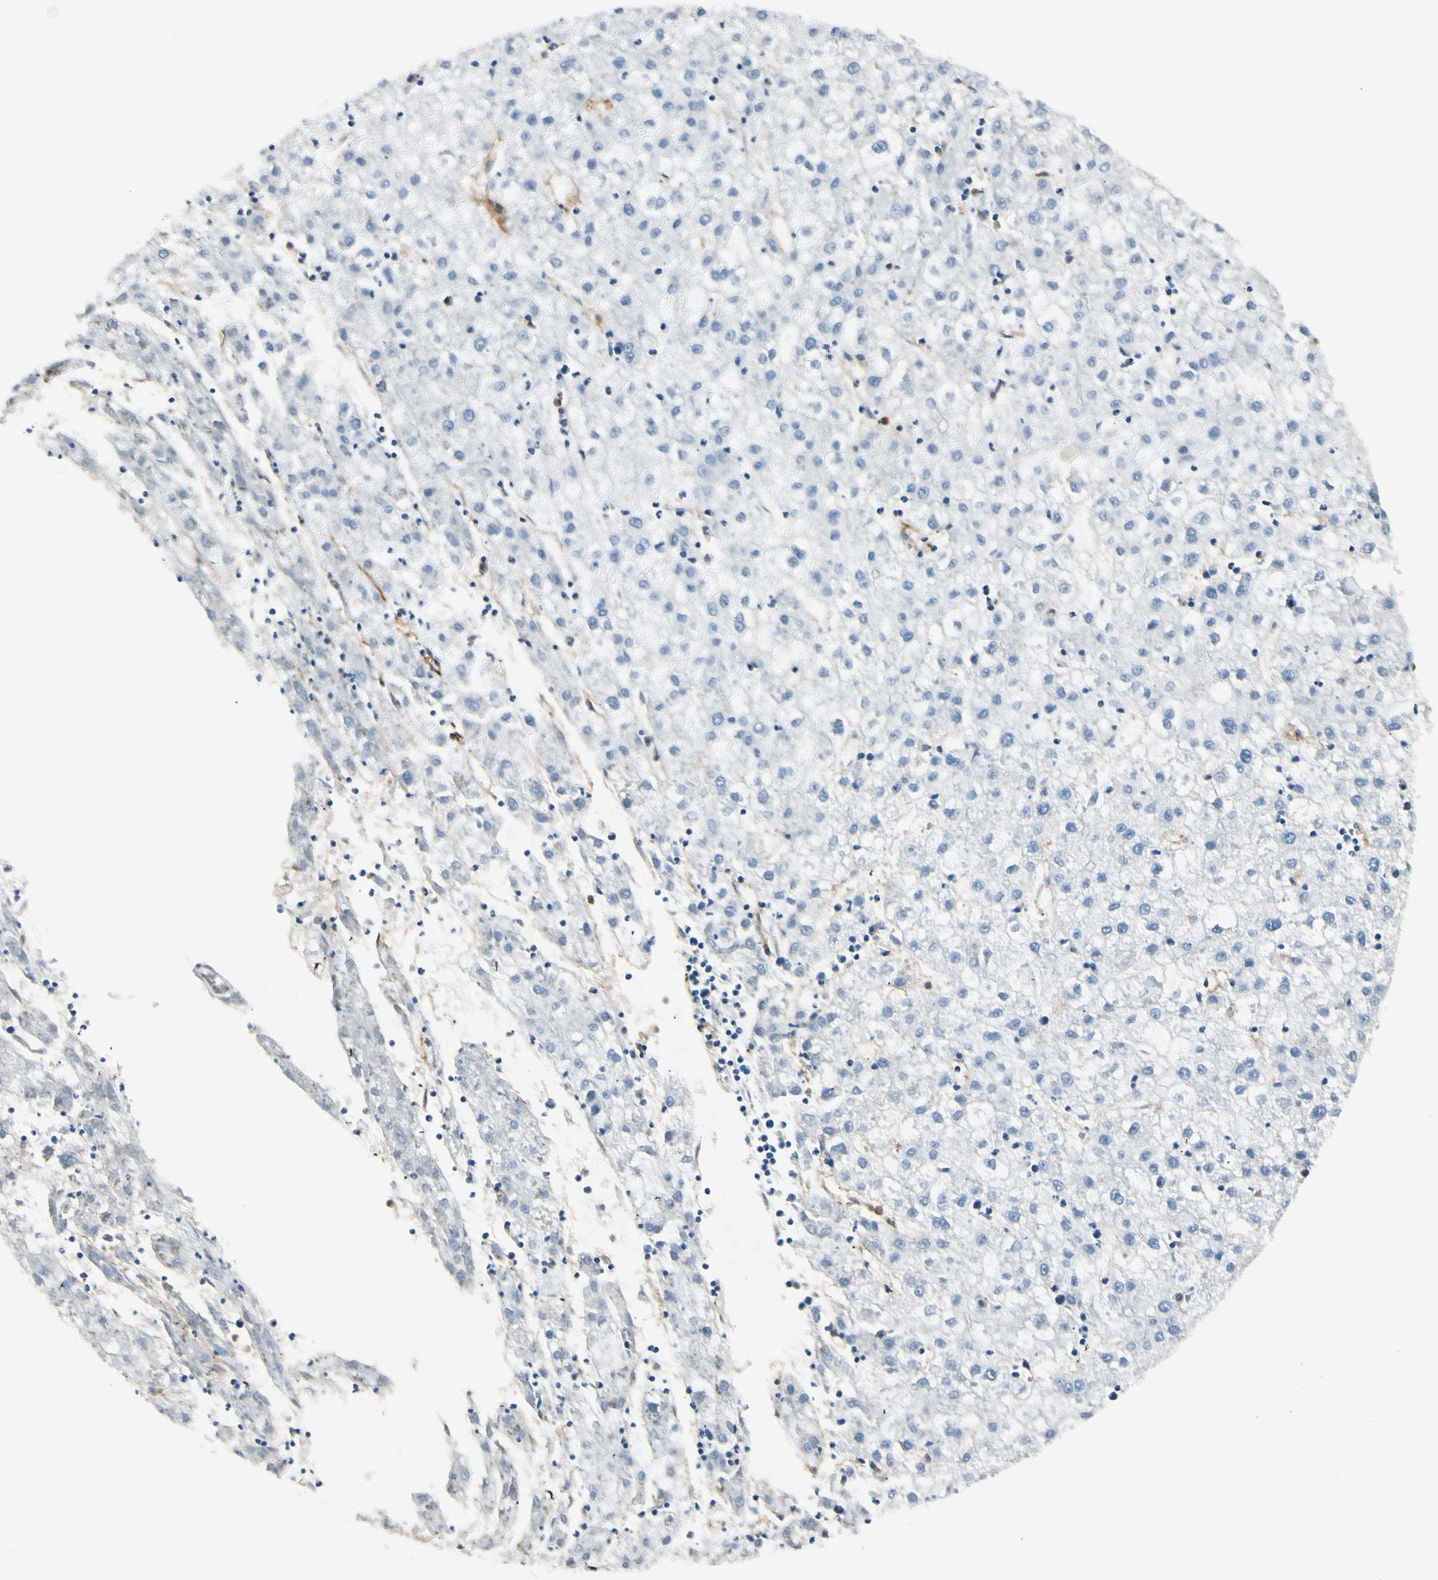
{"staining": {"intensity": "negative", "quantity": "none", "location": "none"}, "tissue": "liver cancer", "cell_type": "Tumor cells", "image_type": "cancer", "snomed": [{"axis": "morphology", "description": "Carcinoma, Hepatocellular, NOS"}, {"axis": "topography", "description": "Liver"}], "caption": "Tumor cells show no significant protein expression in liver hepatocellular carcinoma.", "gene": "CD93", "patient": {"sex": "male", "age": 72}}